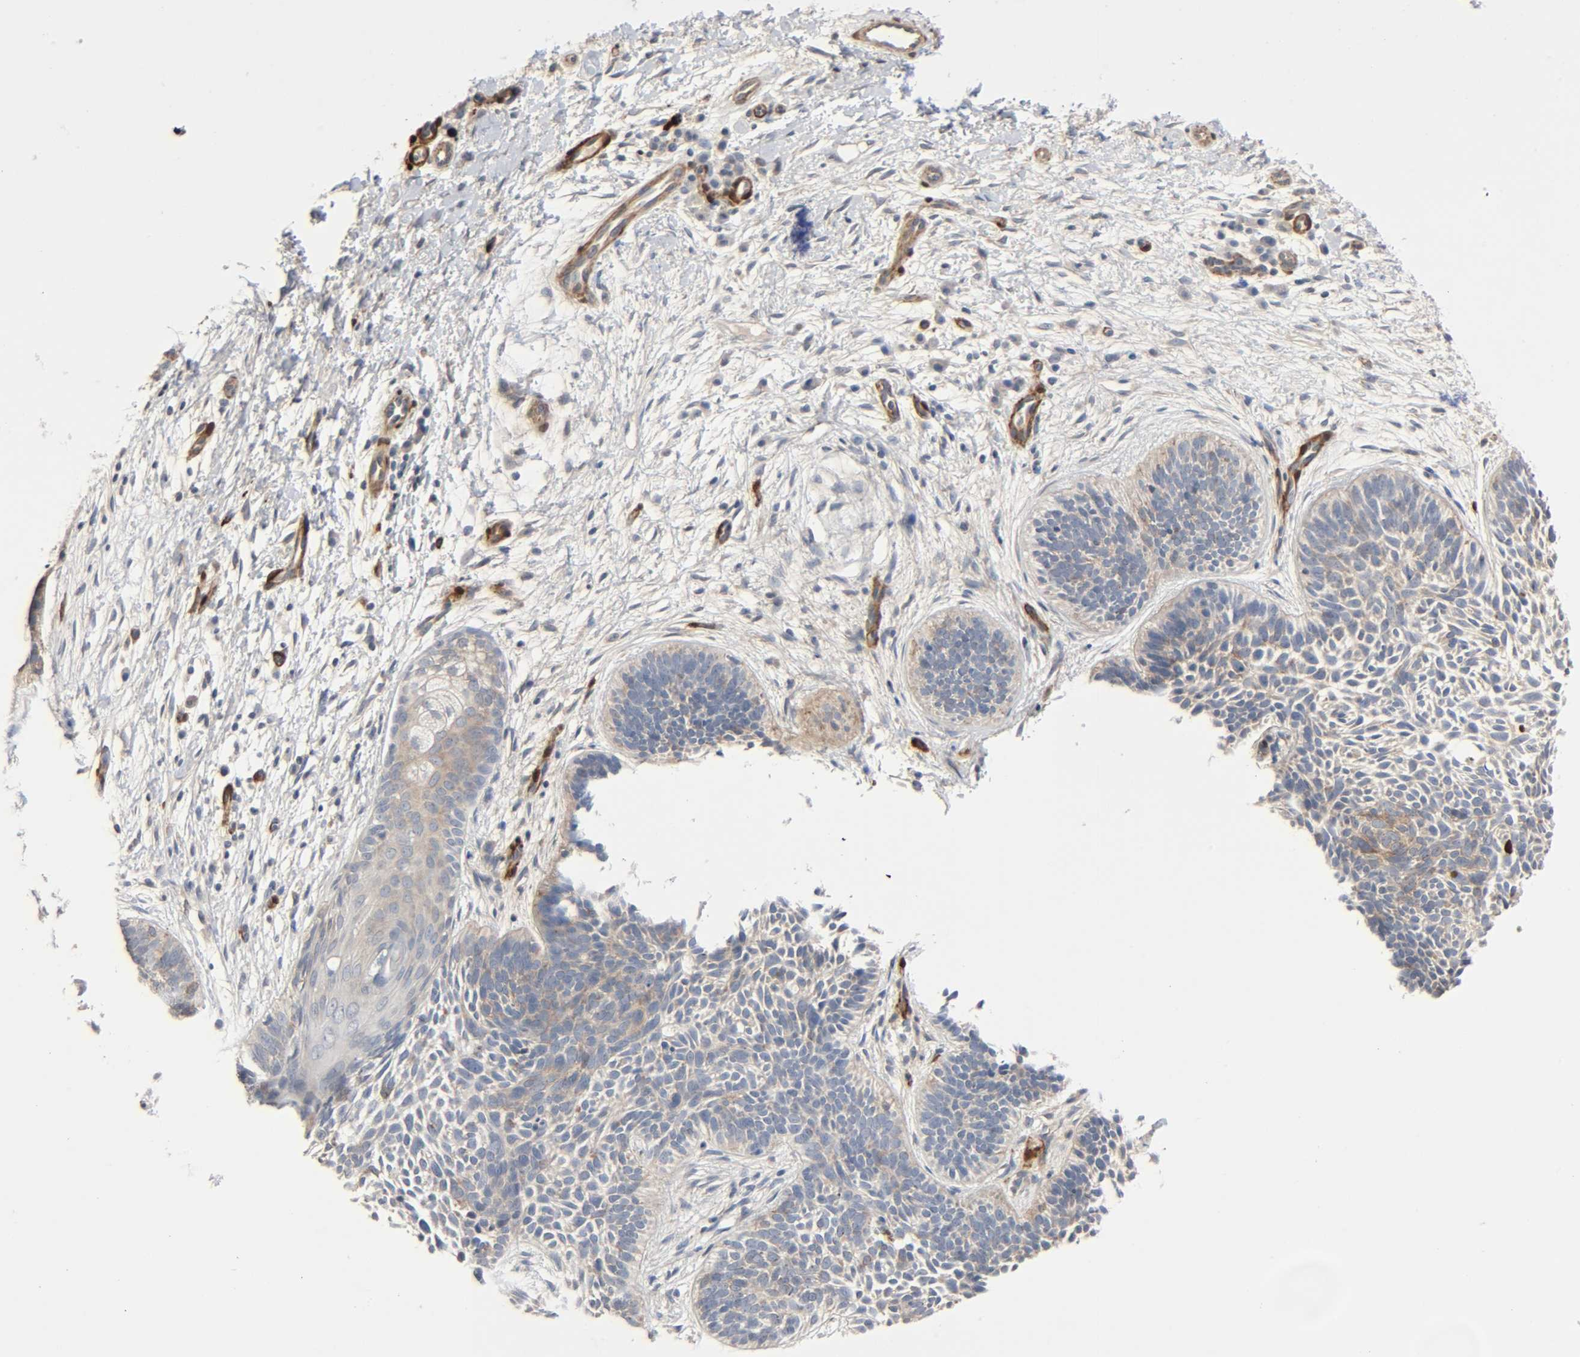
{"staining": {"intensity": "weak", "quantity": "25%-75%", "location": "cytoplasmic/membranous"}, "tissue": "skin cancer", "cell_type": "Tumor cells", "image_type": "cancer", "snomed": [{"axis": "morphology", "description": "Basal cell carcinoma"}, {"axis": "topography", "description": "Skin"}], "caption": "This micrograph demonstrates immunohistochemistry staining of human skin basal cell carcinoma, with low weak cytoplasmic/membranous positivity in about 25%-75% of tumor cells.", "gene": "PTK2", "patient": {"sex": "female", "age": 79}}